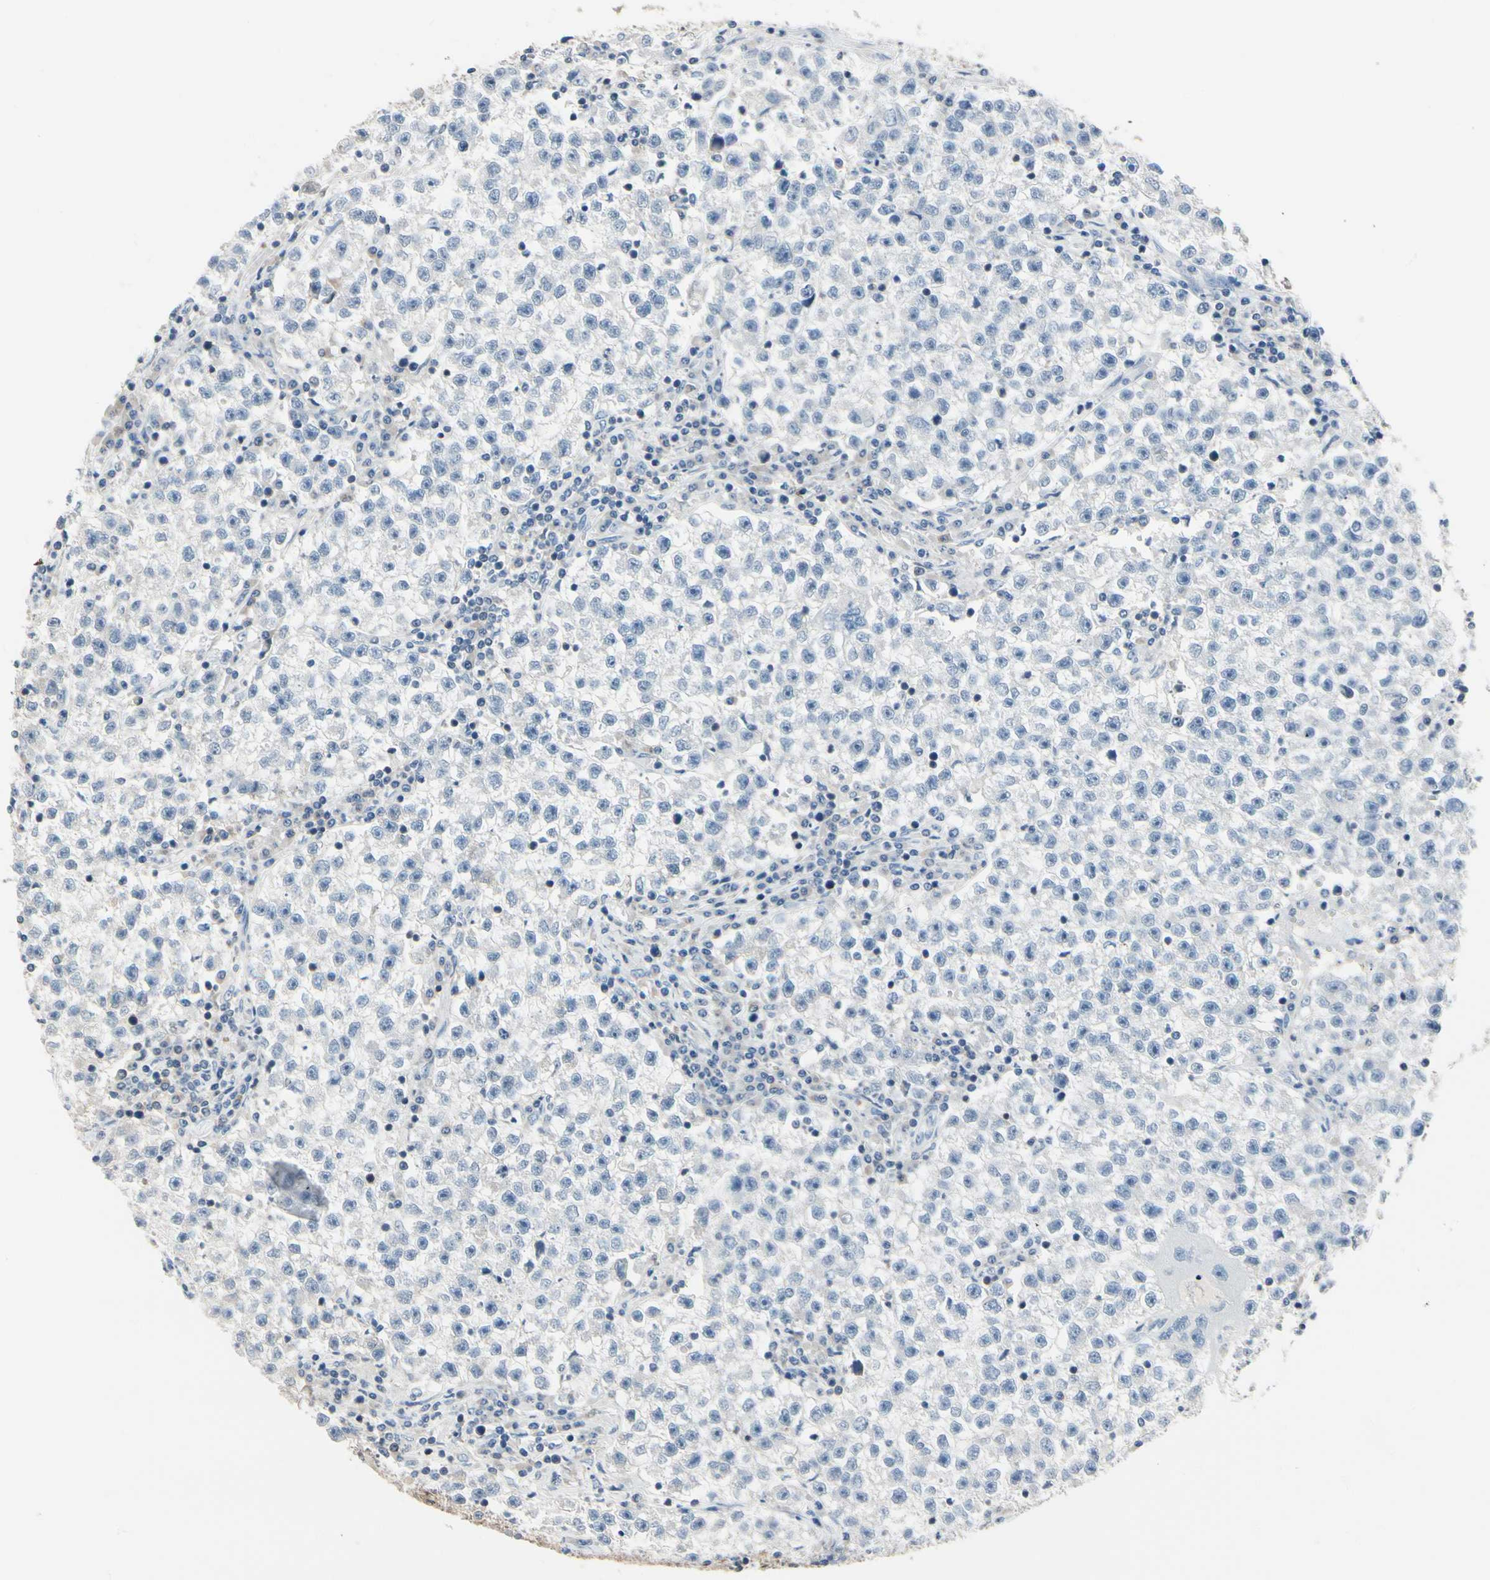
{"staining": {"intensity": "negative", "quantity": "none", "location": "none"}, "tissue": "testis cancer", "cell_type": "Tumor cells", "image_type": "cancer", "snomed": [{"axis": "morphology", "description": "Seminoma, NOS"}, {"axis": "topography", "description": "Testis"}], "caption": "Human testis cancer (seminoma) stained for a protein using IHC demonstrates no staining in tumor cells.", "gene": "NFATC2", "patient": {"sex": "male", "age": 22}}